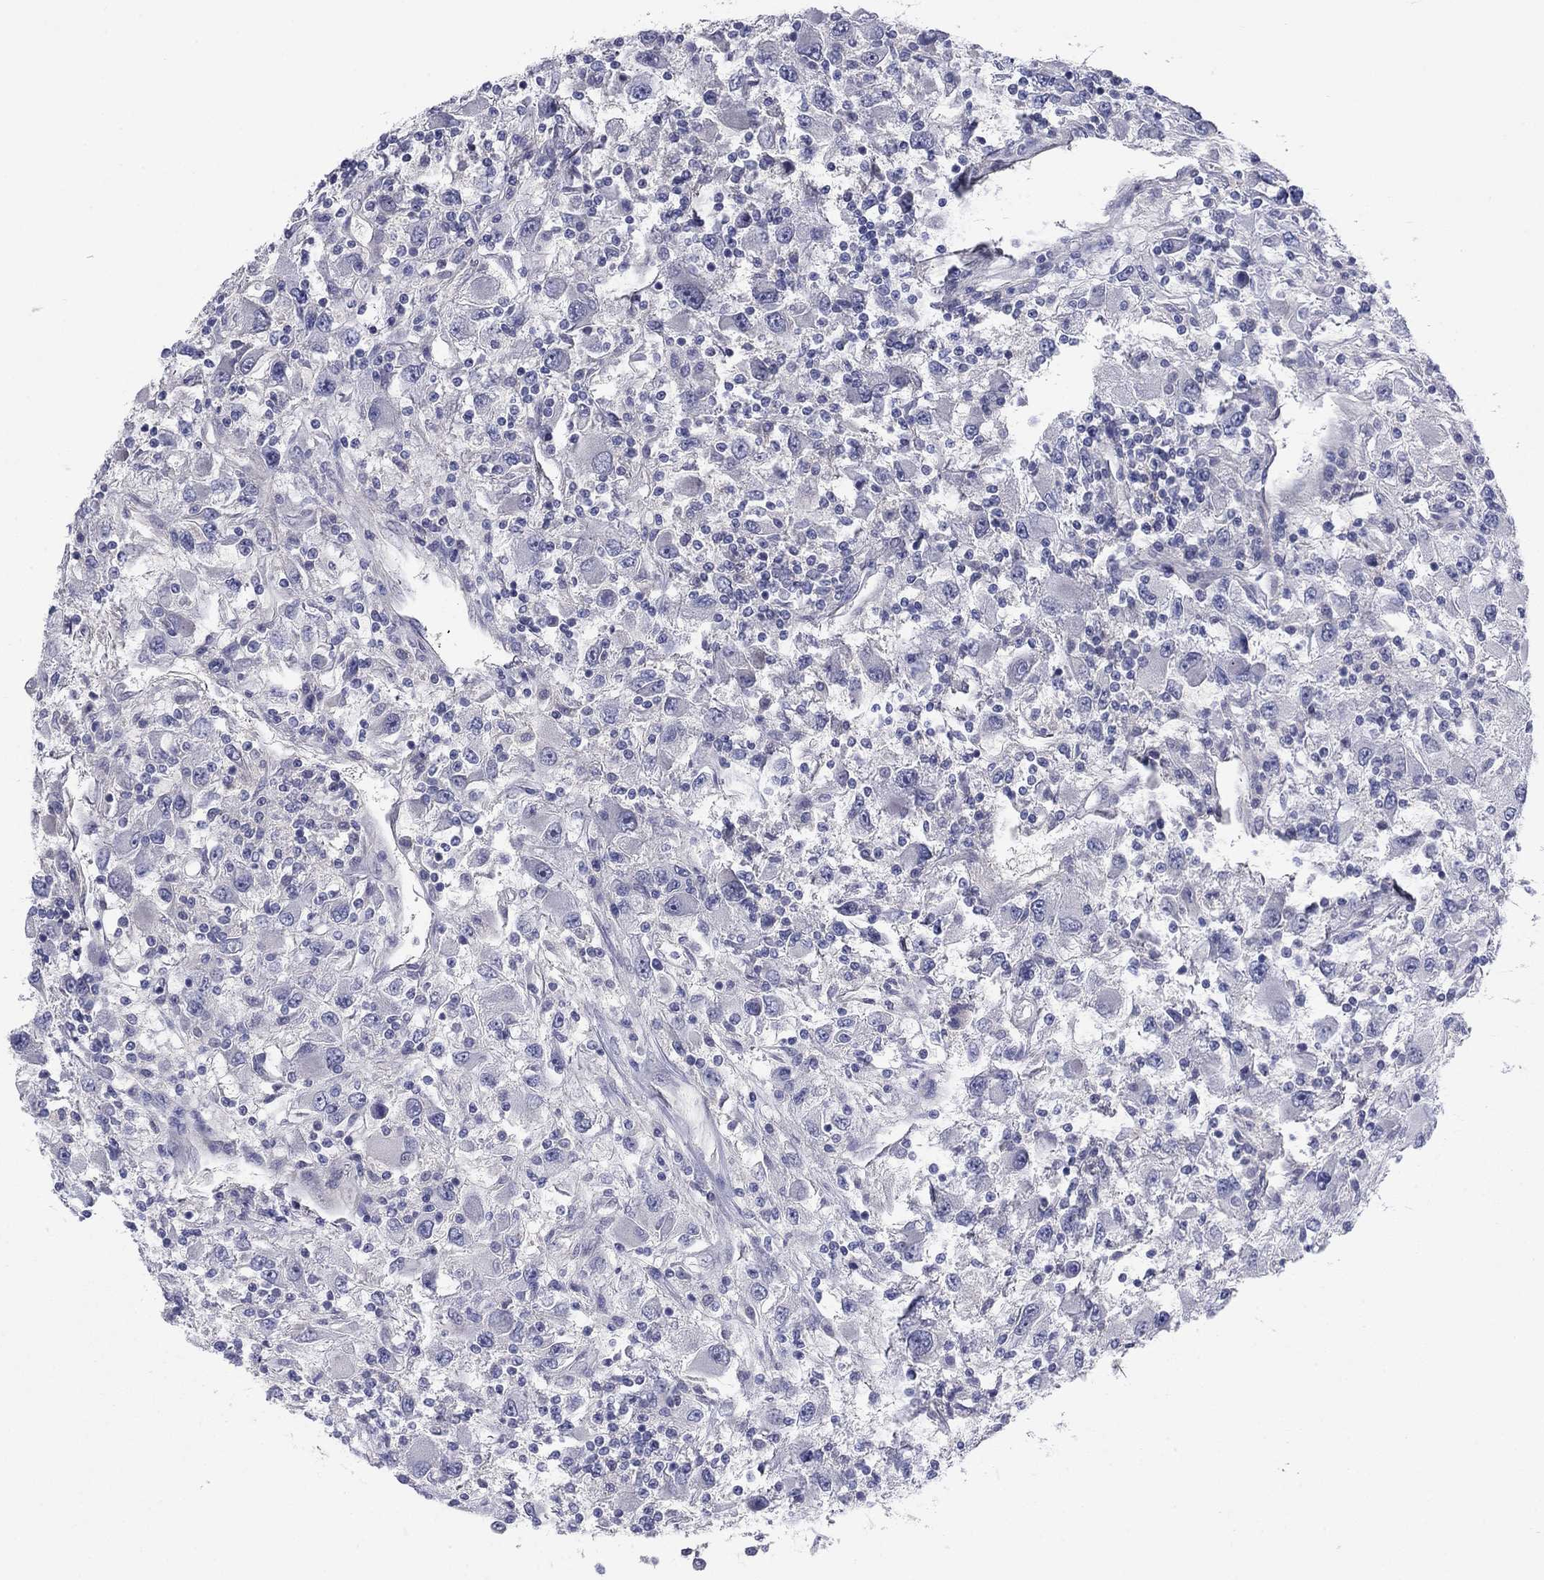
{"staining": {"intensity": "negative", "quantity": "none", "location": "none"}, "tissue": "renal cancer", "cell_type": "Tumor cells", "image_type": "cancer", "snomed": [{"axis": "morphology", "description": "Adenocarcinoma, NOS"}, {"axis": "topography", "description": "Kidney"}], "caption": "Tumor cells are negative for protein expression in human renal cancer.", "gene": "GRHPR", "patient": {"sex": "female", "age": 67}}